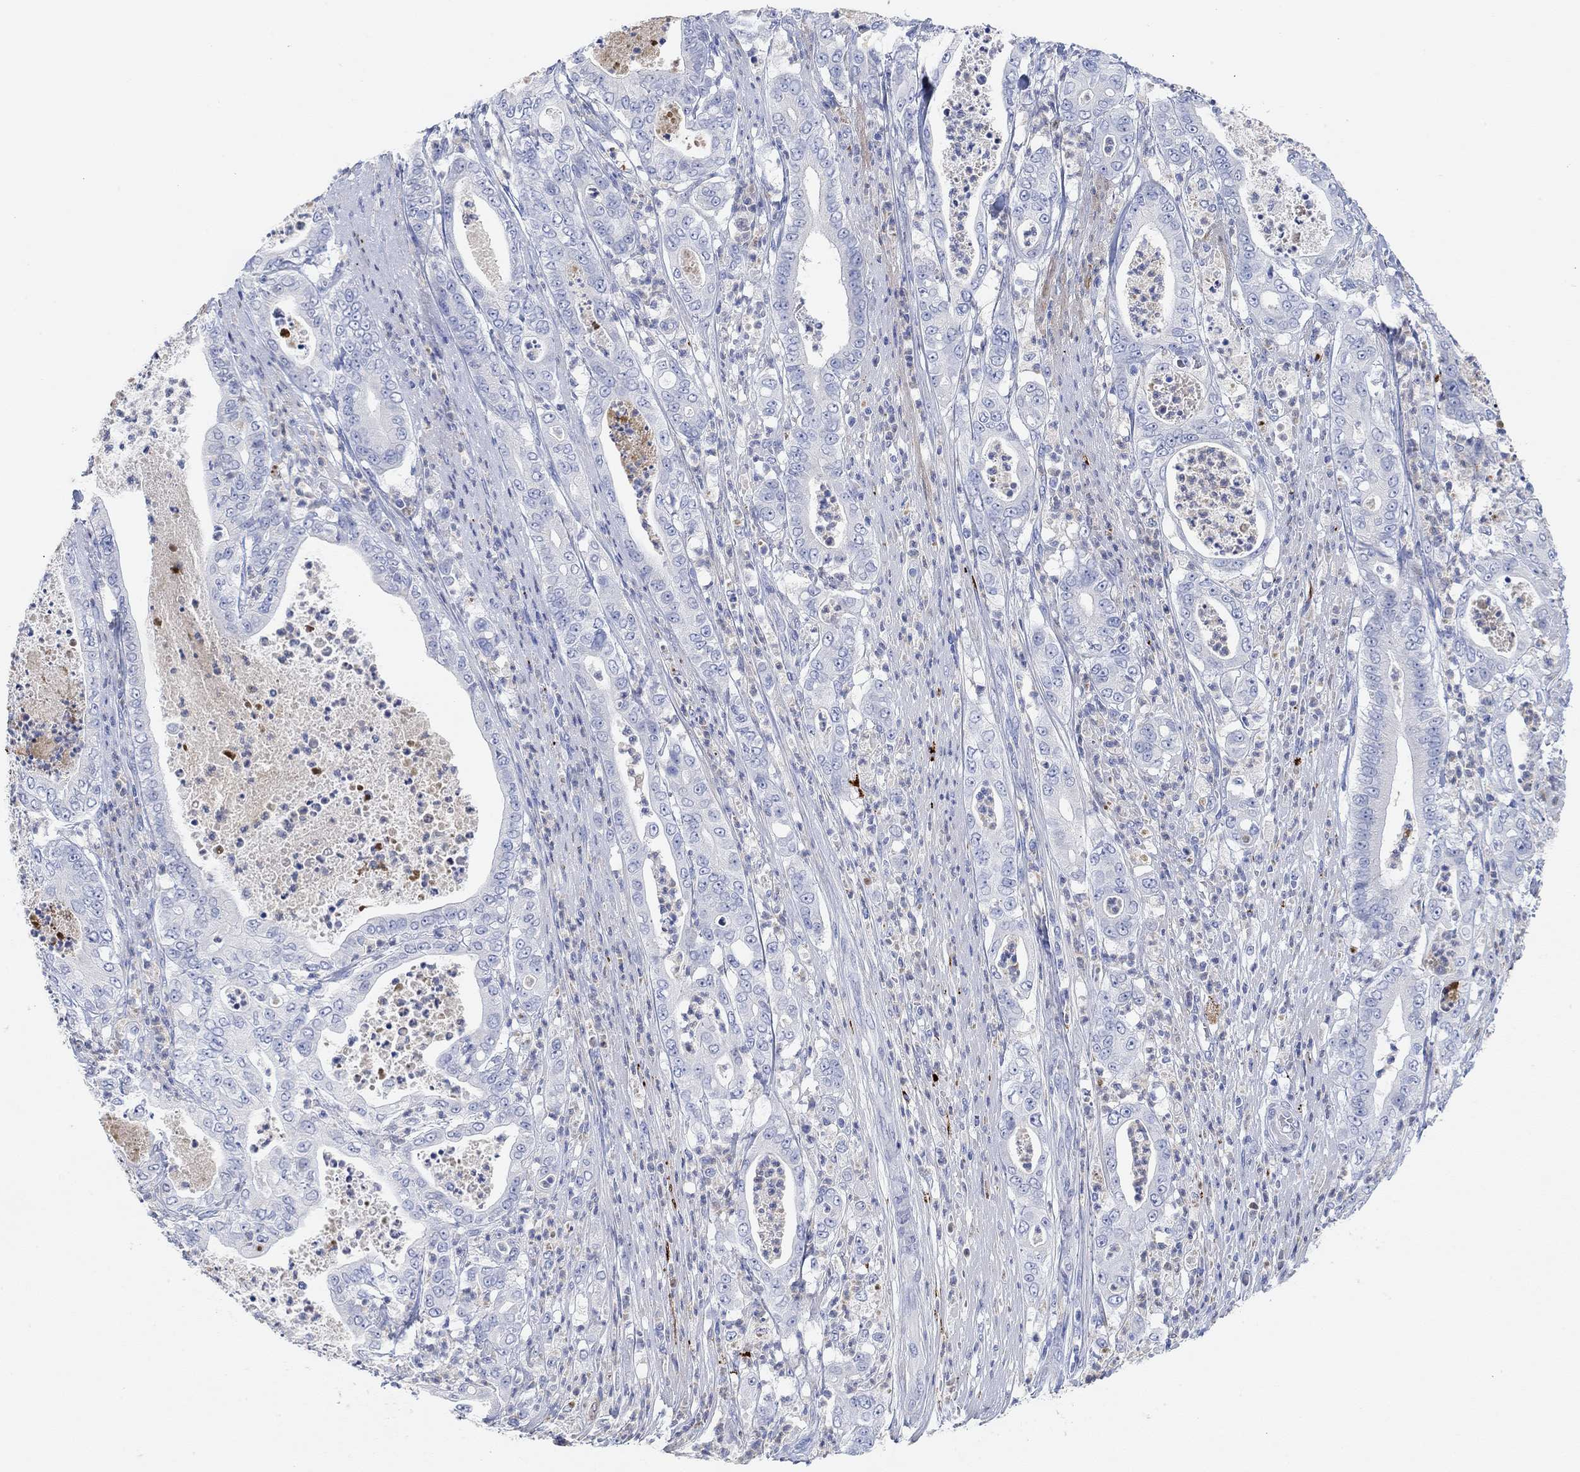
{"staining": {"intensity": "negative", "quantity": "none", "location": "none"}, "tissue": "pancreatic cancer", "cell_type": "Tumor cells", "image_type": "cancer", "snomed": [{"axis": "morphology", "description": "Adenocarcinoma, NOS"}, {"axis": "topography", "description": "Pancreas"}], "caption": "Immunohistochemical staining of pancreatic cancer (adenocarcinoma) demonstrates no significant positivity in tumor cells.", "gene": "VAT1L", "patient": {"sex": "male", "age": 71}}